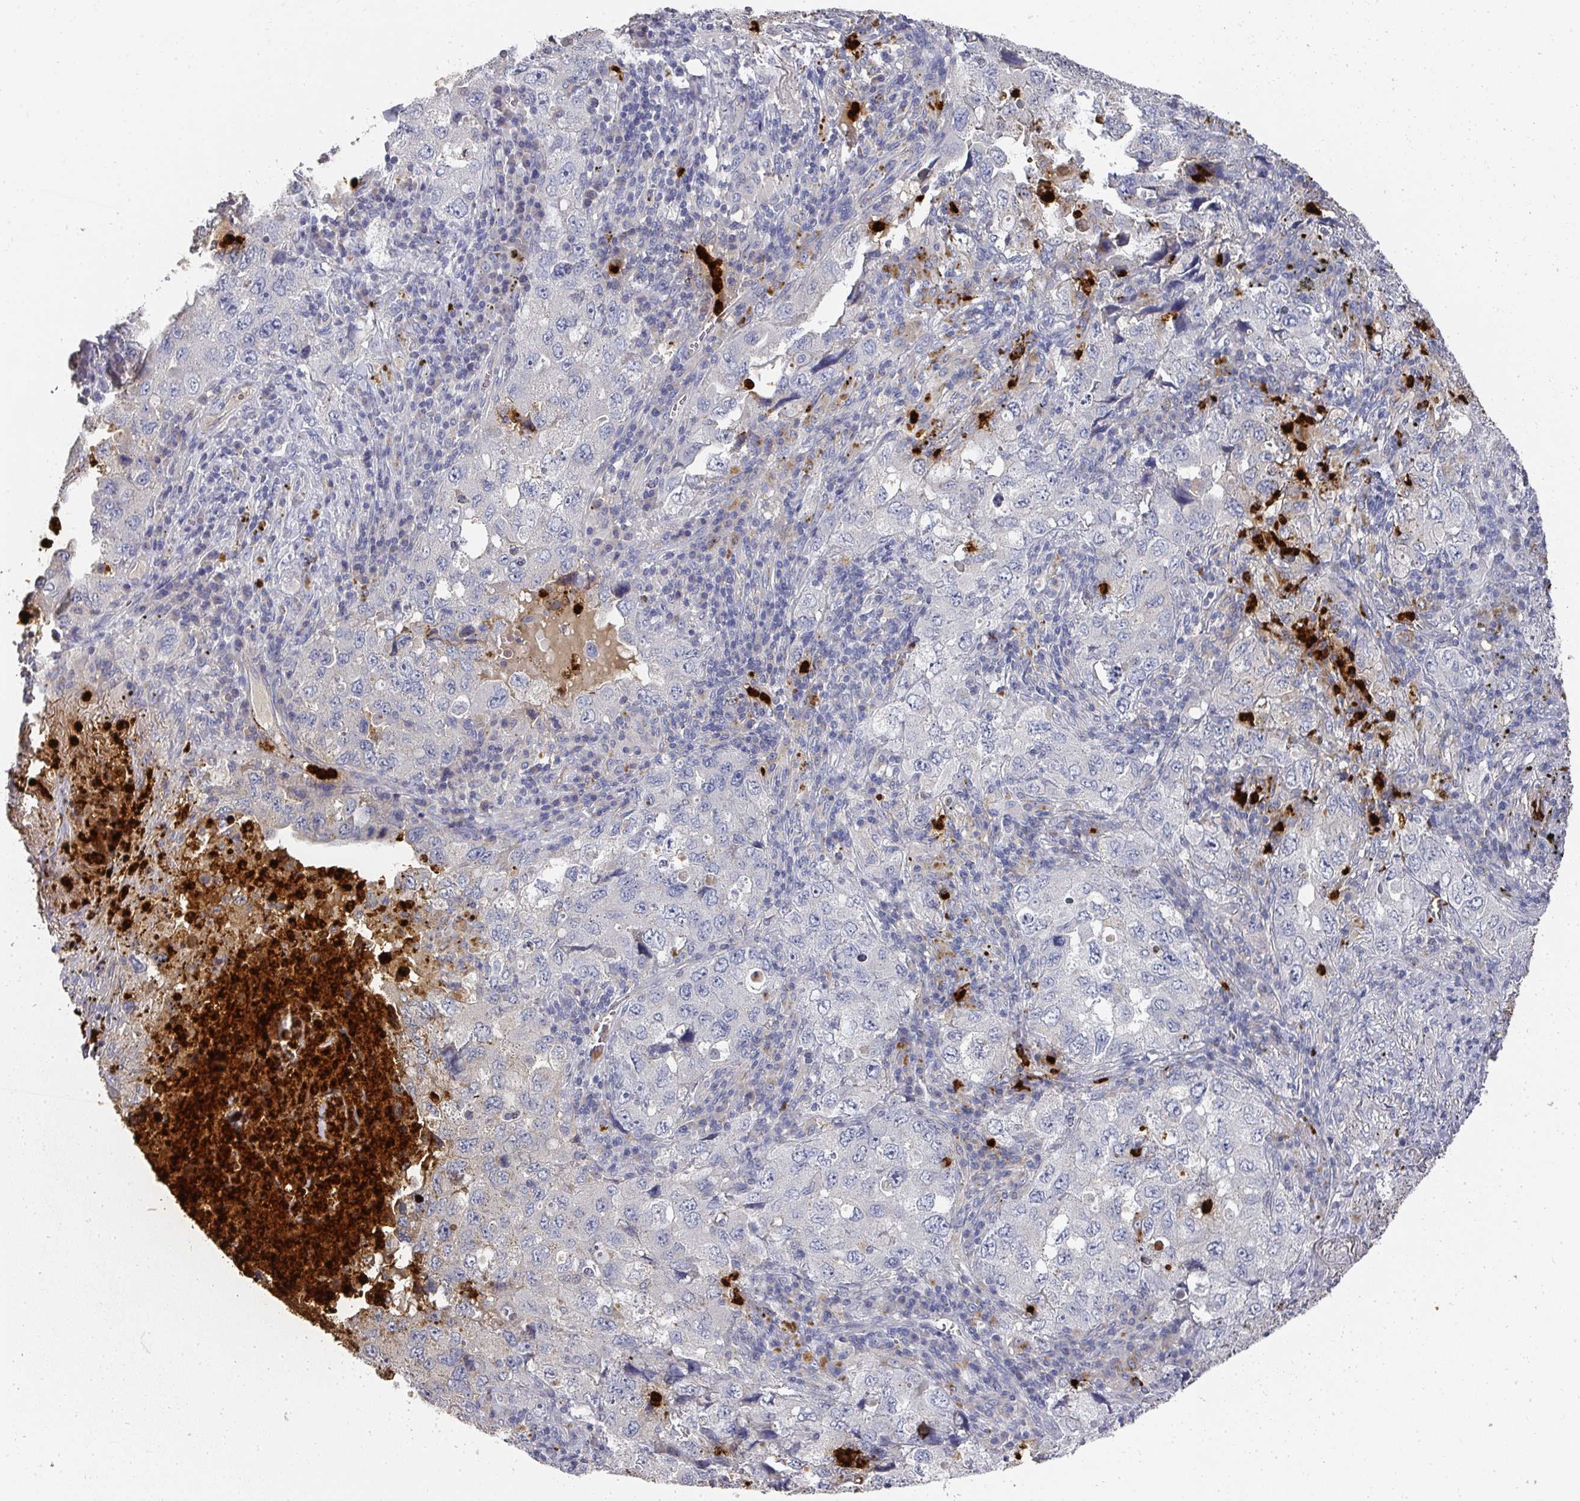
{"staining": {"intensity": "negative", "quantity": "none", "location": "none"}, "tissue": "lung cancer", "cell_type": "Tumor cells", "image_type": "cancer", "snomed": [{"axis": "morphology", "description": "Adenocarcinoma, NOS"}, {"axis": "topography", "description": "Lung"}], "caption": "Immunohistochemistry (IHC) of lung cancer (adenocarcinoma) shows no expression in tumor cells.", "gene": "CAMP", "patient": {"sex": "female", "age": 57}}